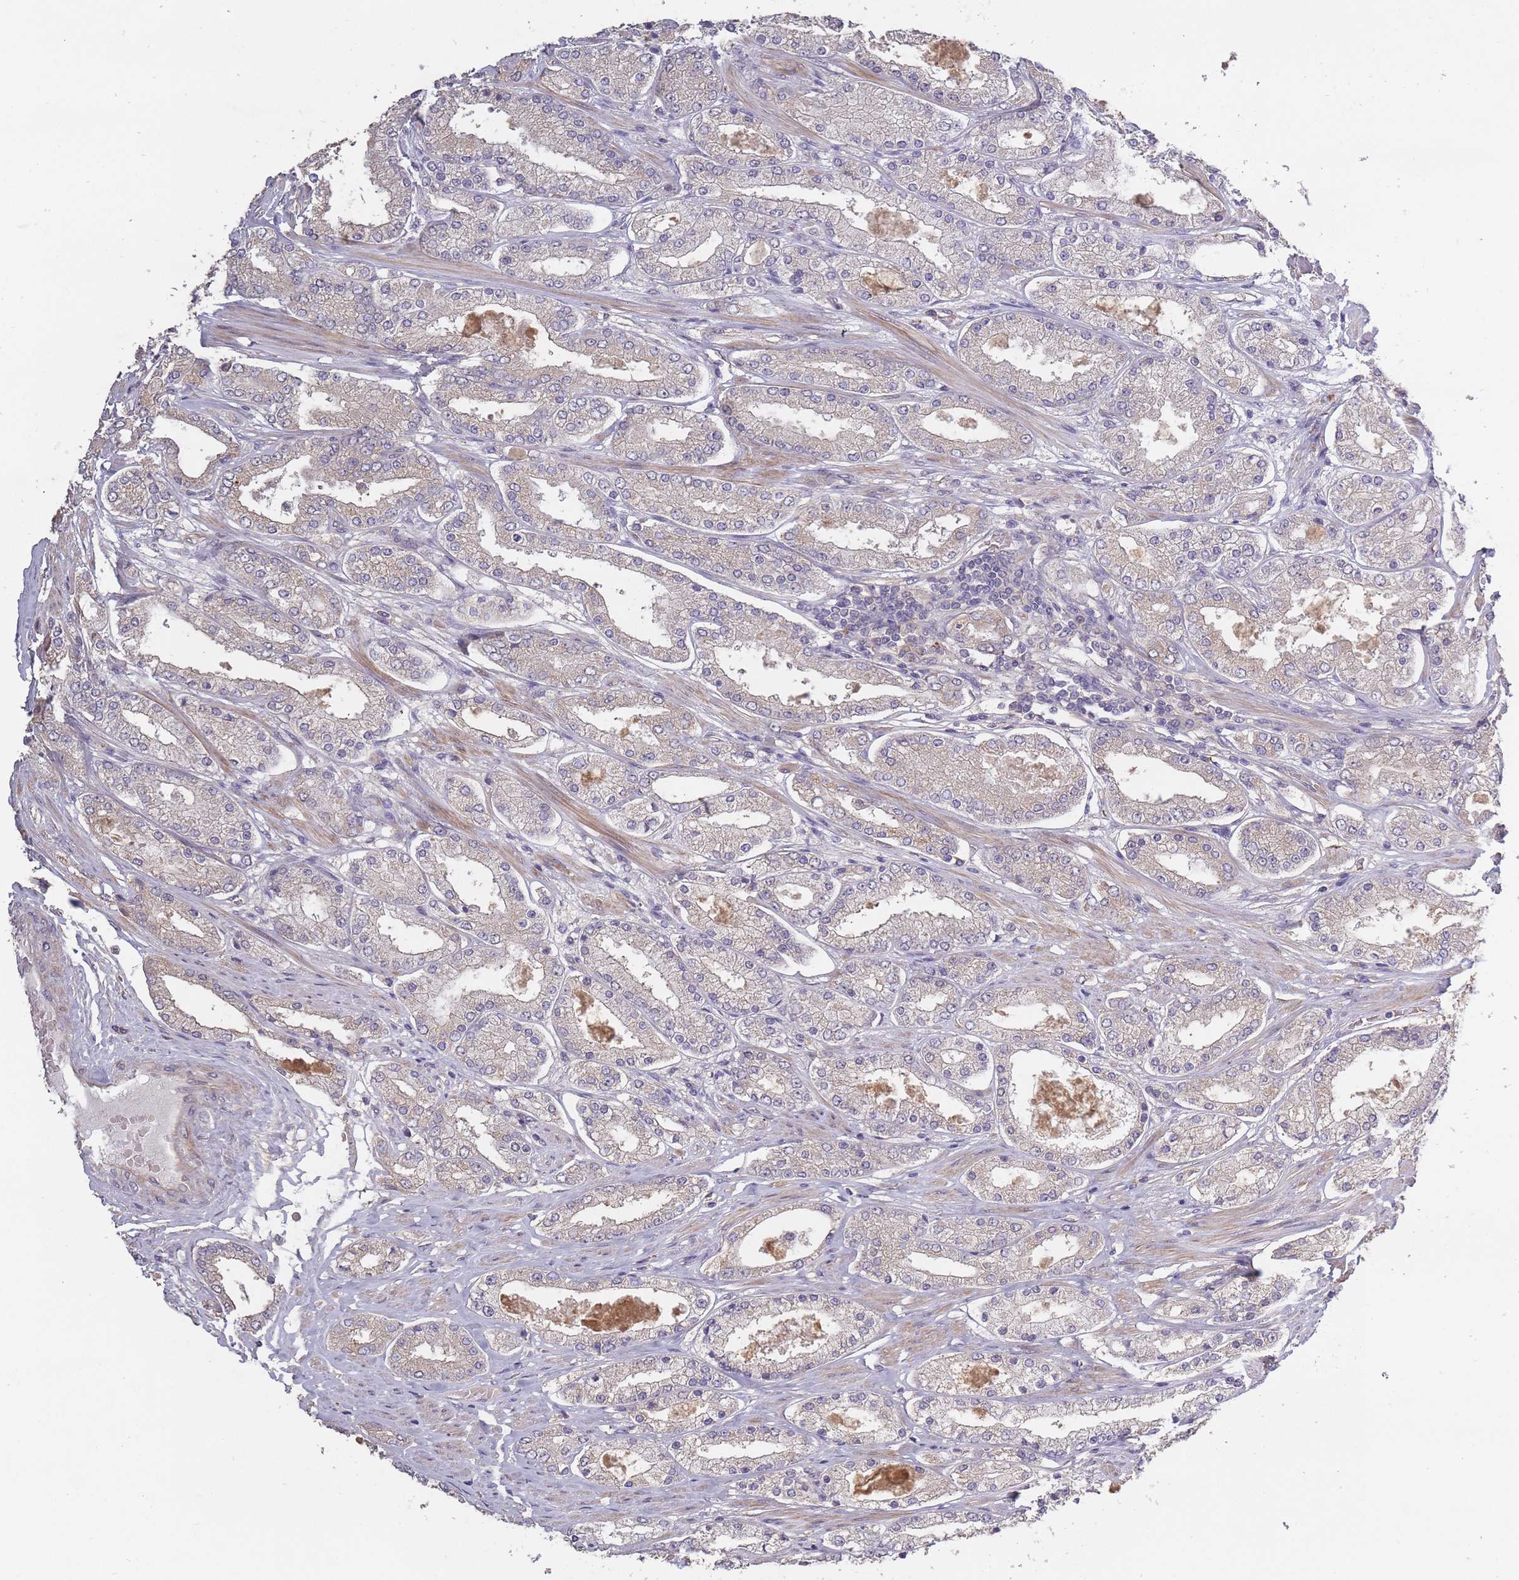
{"staining": {"intensity": "negative", "quantity": "none", "location": "none"}, "tissue": "prostate cancer", "cell_type": "Tumor cells", "image_type": "cancer", "snomed": [{"axis": "morphology", "description": "Adenocarcinoma, High grade"}, {"axis": "topography", "description": "Prostate"}], "caption": "IHC of prostate high-grade adenocarcinoma shows no expression in tumor cells.", "gene": "KIAA1755", "patient": {"sex": "male", "age": 69}}